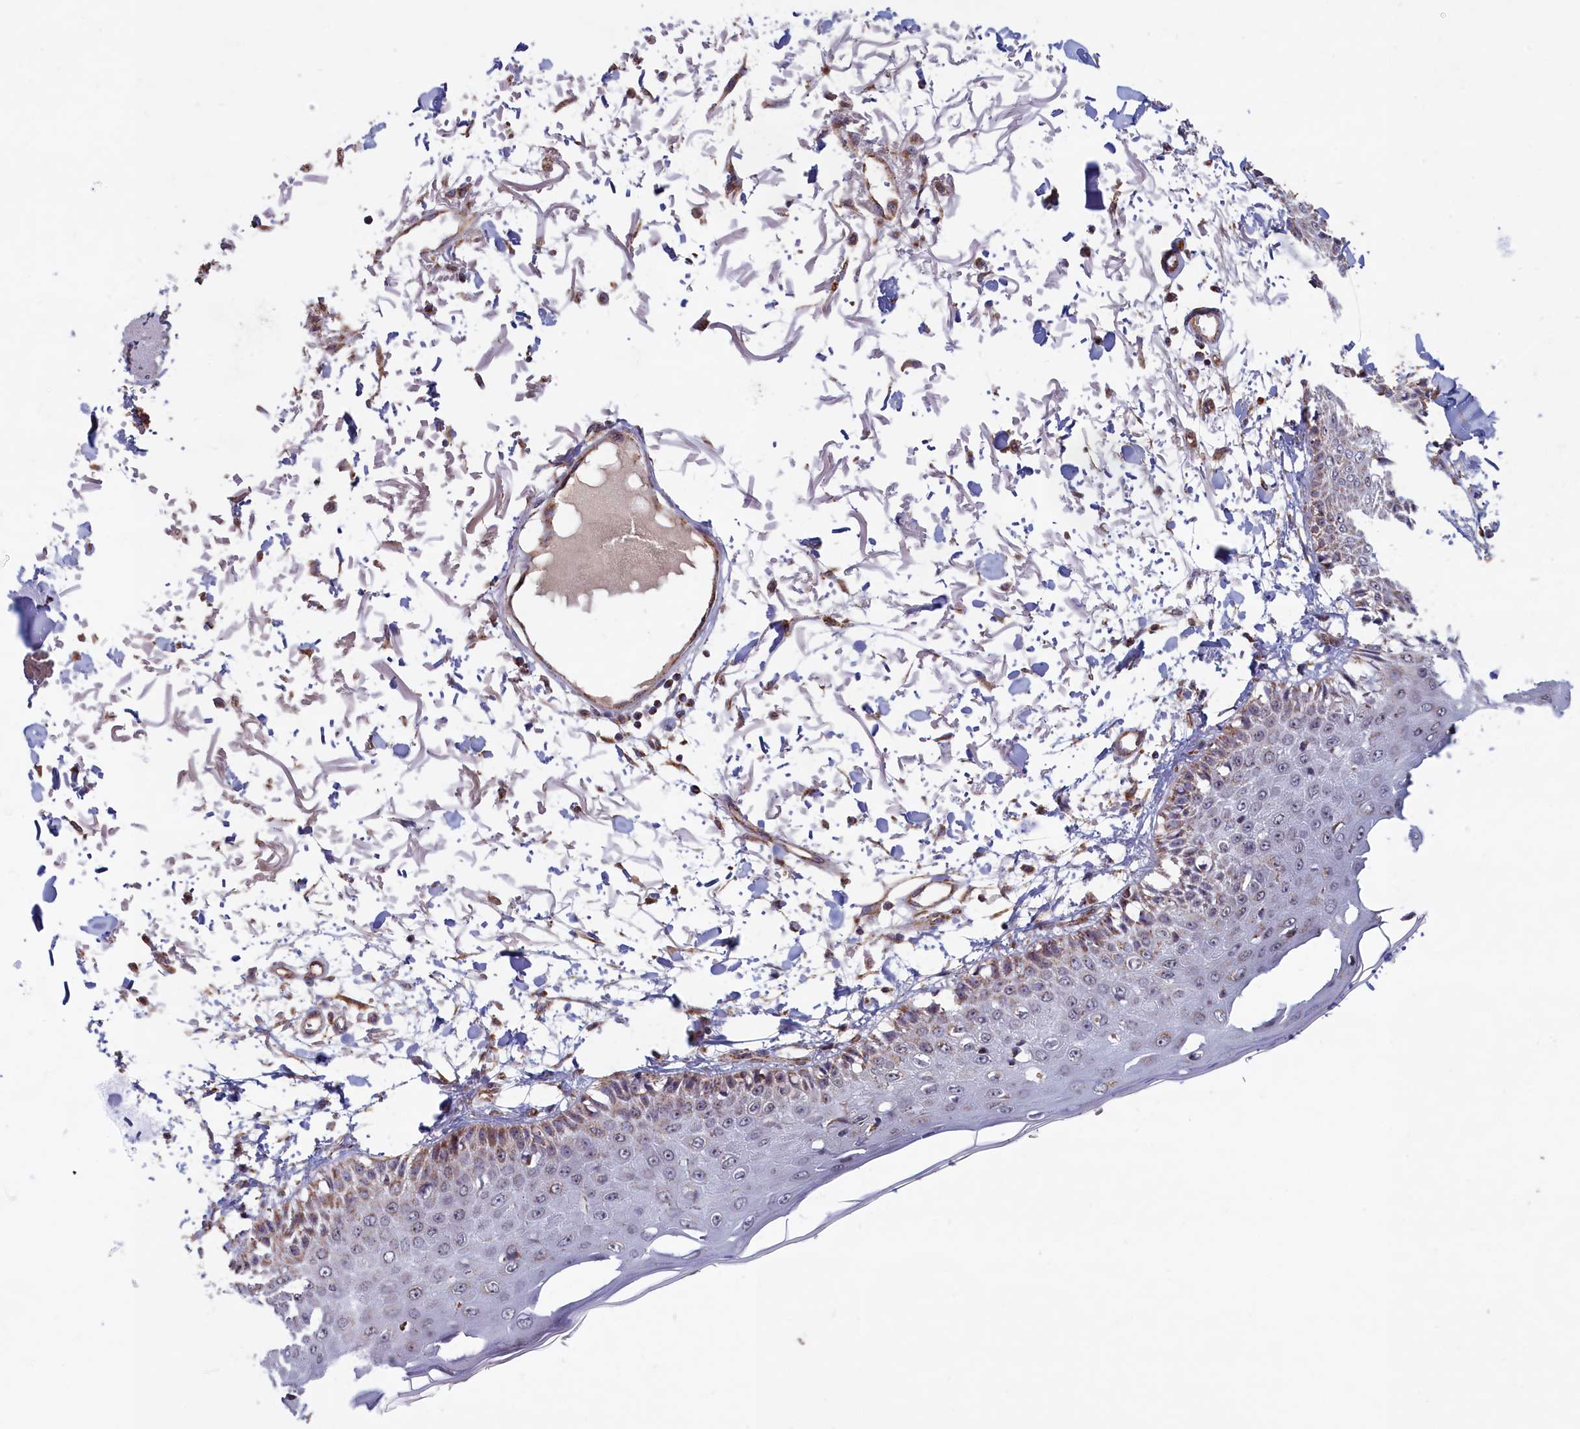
{"staining": {"intensity": "moderate", "quantity": ">75%", "location": "cytoplasmic/membranous"}, "tissue": "skin", "cell_type": "Fibroblasts", "image_type": "normal", "snomed": [{"axis": "morphology", "description": "Normal tissue, NOS"}, {"axis": "morphology", "description": "Squamous cell carcinoma, NOS"}, {"axis": "topography", "description": "Skin"}, {"axis": "topography", "description": "Peripheral nerve tissue"}], "caption": "A medium amount of moderate cytoplasmic/membranous positivity is seen in about >75% of fibroblasts in normal skin. (Stains: DAB in brown, nuclei in blue, Microscopy: brightfield microscopy at high magnification).", "gene": "ENSG00000269825", "patient": {"sex": "male", "age": 83}}